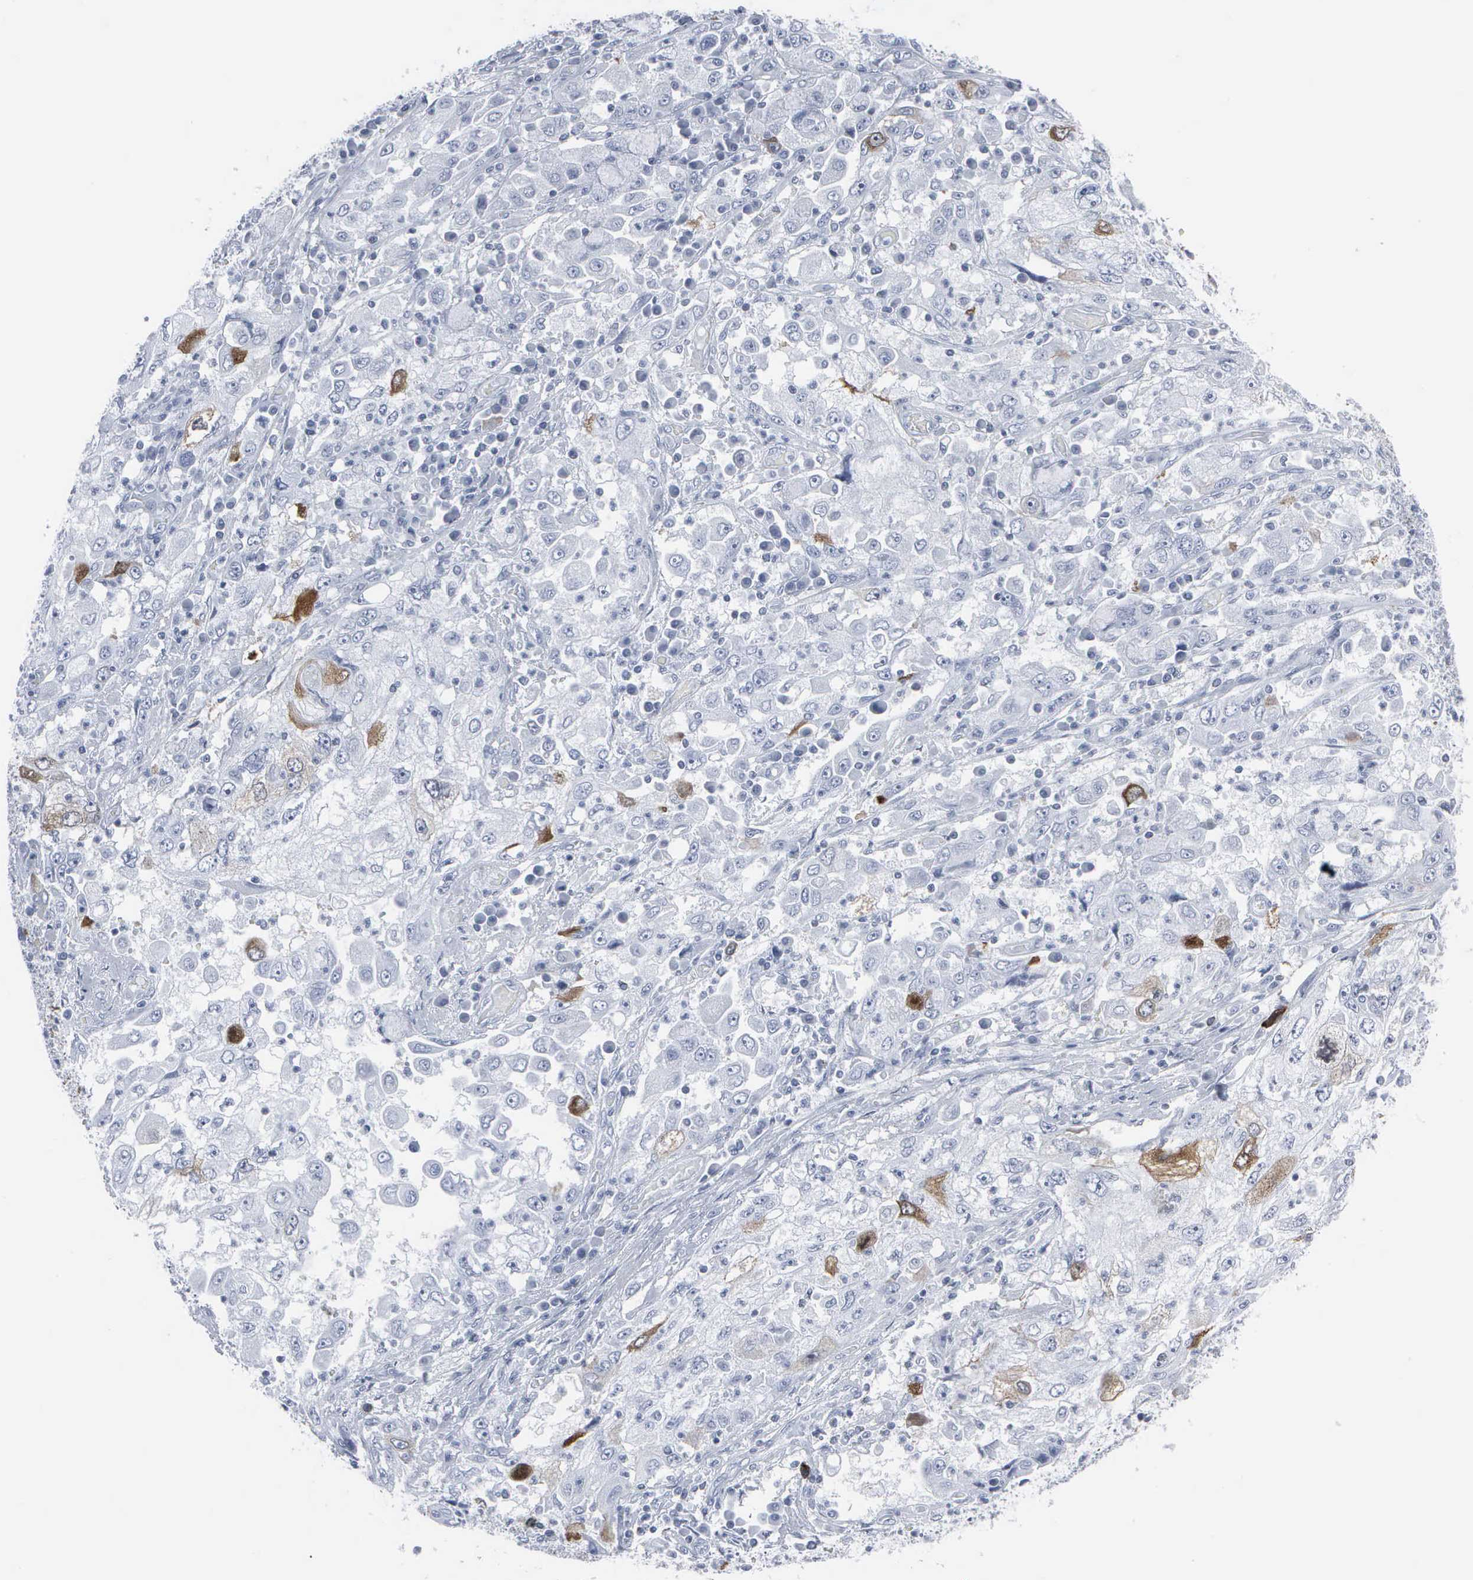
{"staining": {"intensity": "strong", "quantity": "<25%", "location": "cytoplasmic/membranous,nuclear"}, "tissue": "cervical cancer", "cell_type": "Tumor cells", "image_type": "cancer", "snomed": [{"axis": "morphology", "description": "Squamous cell carcinoma, NOS"}, {"axis": "topography", "description": "Cervix"}], "caption": "Immunohistochemistry (DAB) staining of cervical cancer (squamous cell carcinoma) exhibits strong cytoplasmic/membranous and nuclear protein positivity in about <25% of tumor cells.", "gene": "CCNB1", "patient": {"sex": "female", "age": 36}}